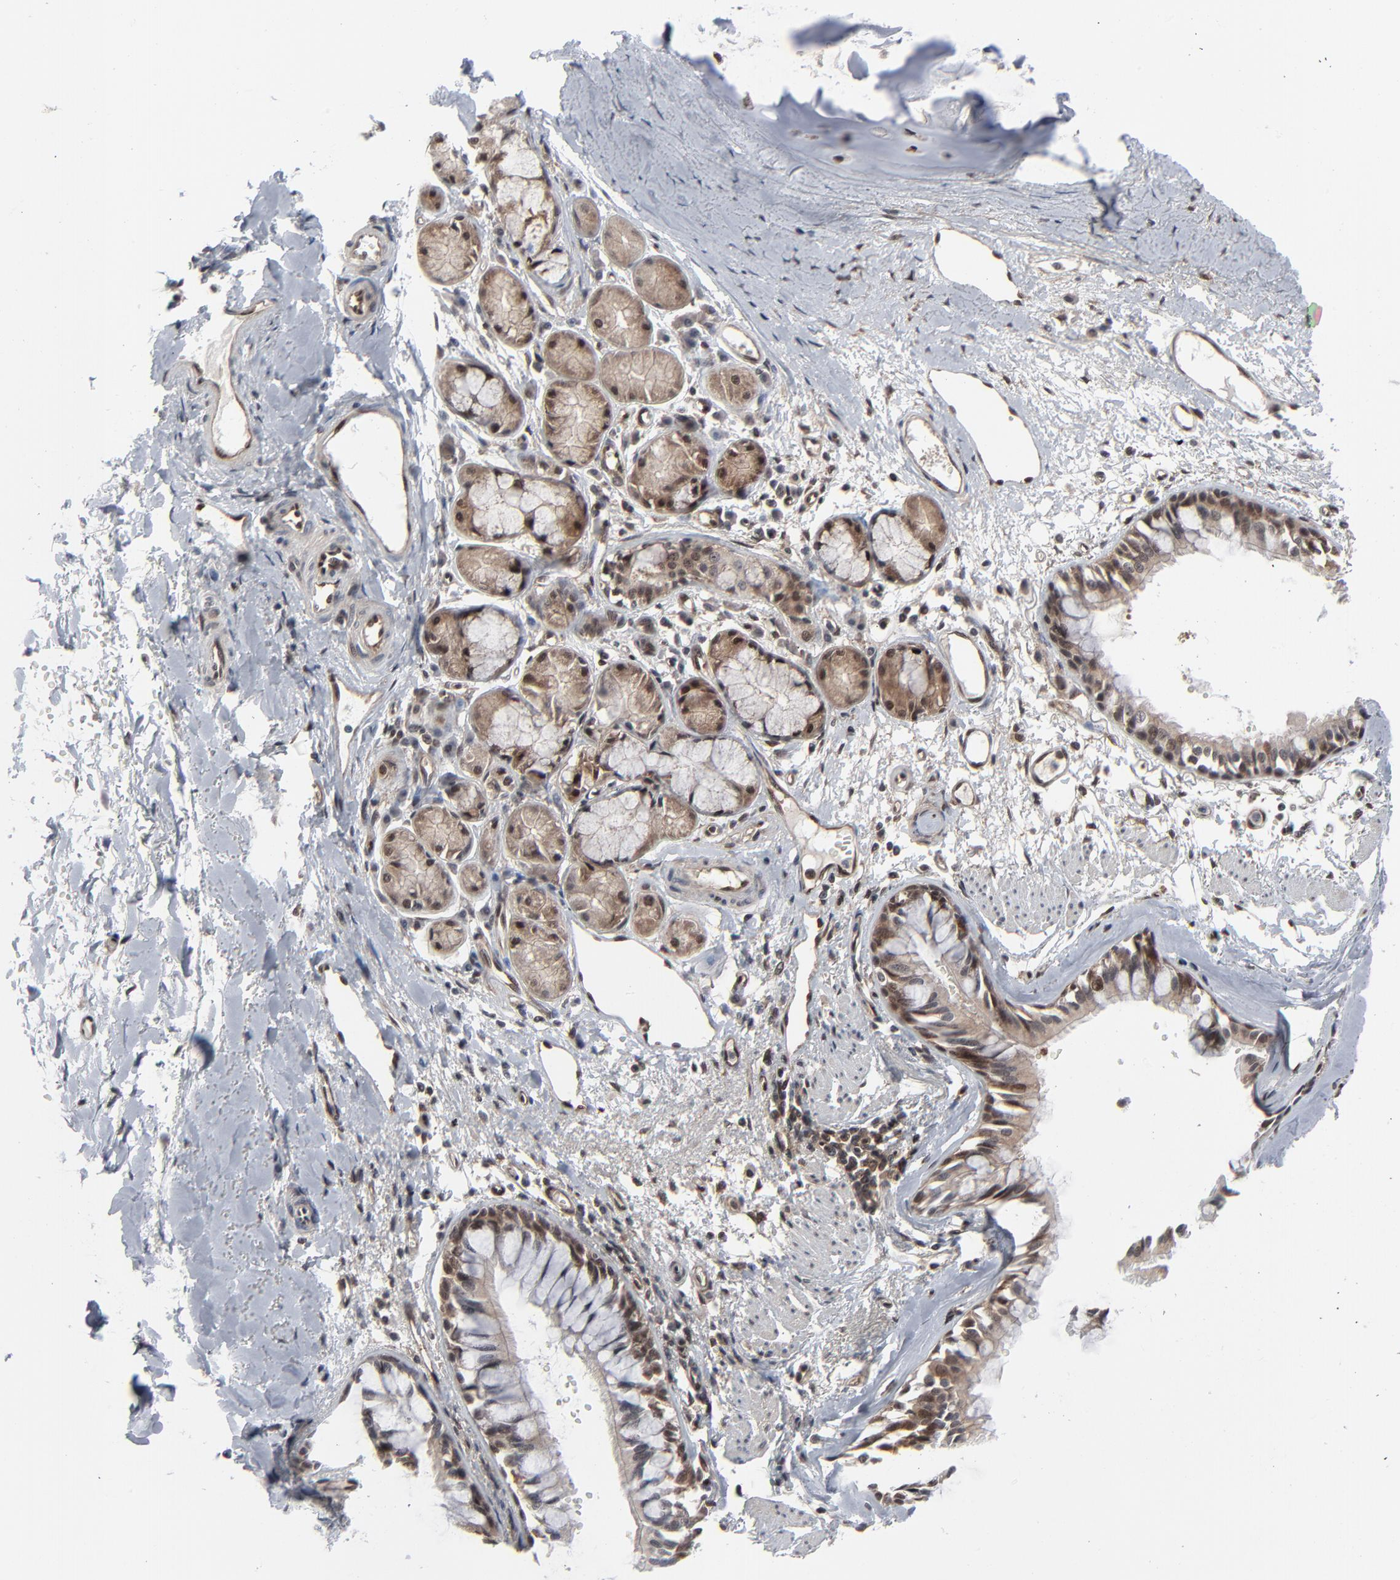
{"staining": {"intensity": "moderate", "quantity": ">75%", "location": "cytoplasmic/membranous,nuclear"}, "tissue": "bronchus", "cell_type": "Respiratory epithelial cells", "image_type": "normal", "snomed": [{"axis": "morphology", "description": "Normal tissue, NOS"}, {"axis": "topography", "description": "Bronchus"}, {"axis": "topography", "description": "Lung"}], "caption": "This image reveals IHC staining of normal bronchus, with medium moderate cytoplasmic/membranous,nuclear positivity in approximately >75% of respiratory epithelial cells.", "gene": "AKT1", "patient": {"sex": "female", "age": 56}}